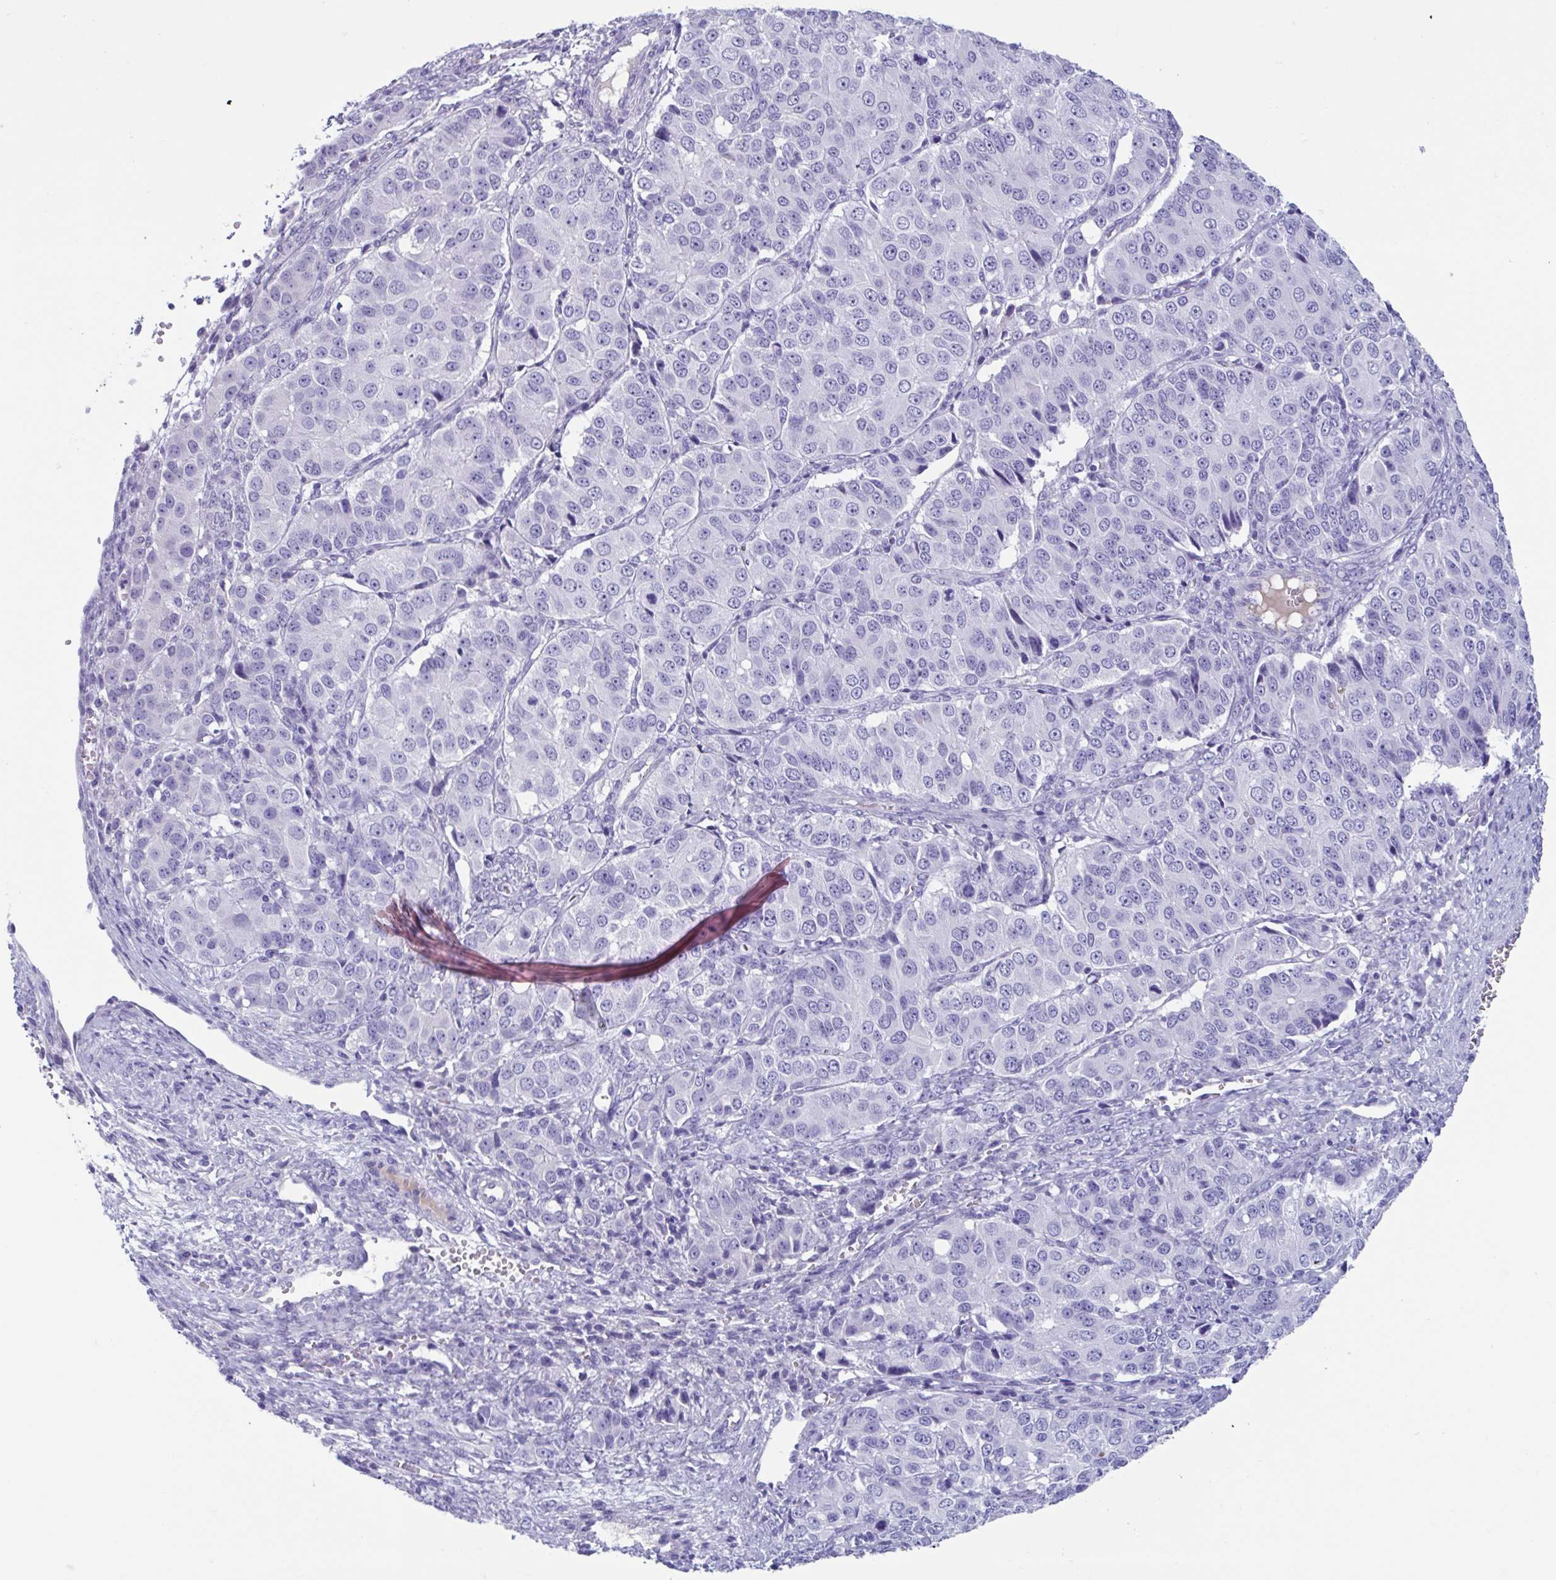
{"staining": {"intensity": "negative", "quantity": "none", "location": "none"}, "tissue": "ovarian cancer", "cell_type": "Tumor cells", "image_type": "cancer", "snomed": [{"axis": "morphology", "description": "Carcinoma, endometroid"}, {"axis": "topography", "description": "Ovary"}], "caption": "This photomicrograph is of endometroid carcinoma (ovarian) stained with IHC to label a protein in brown with the nuclei are counter-stained blue. There is no positivity in tumor cells.", "gene": "USP35", "patient": {"sex": "female", "age": 51}}